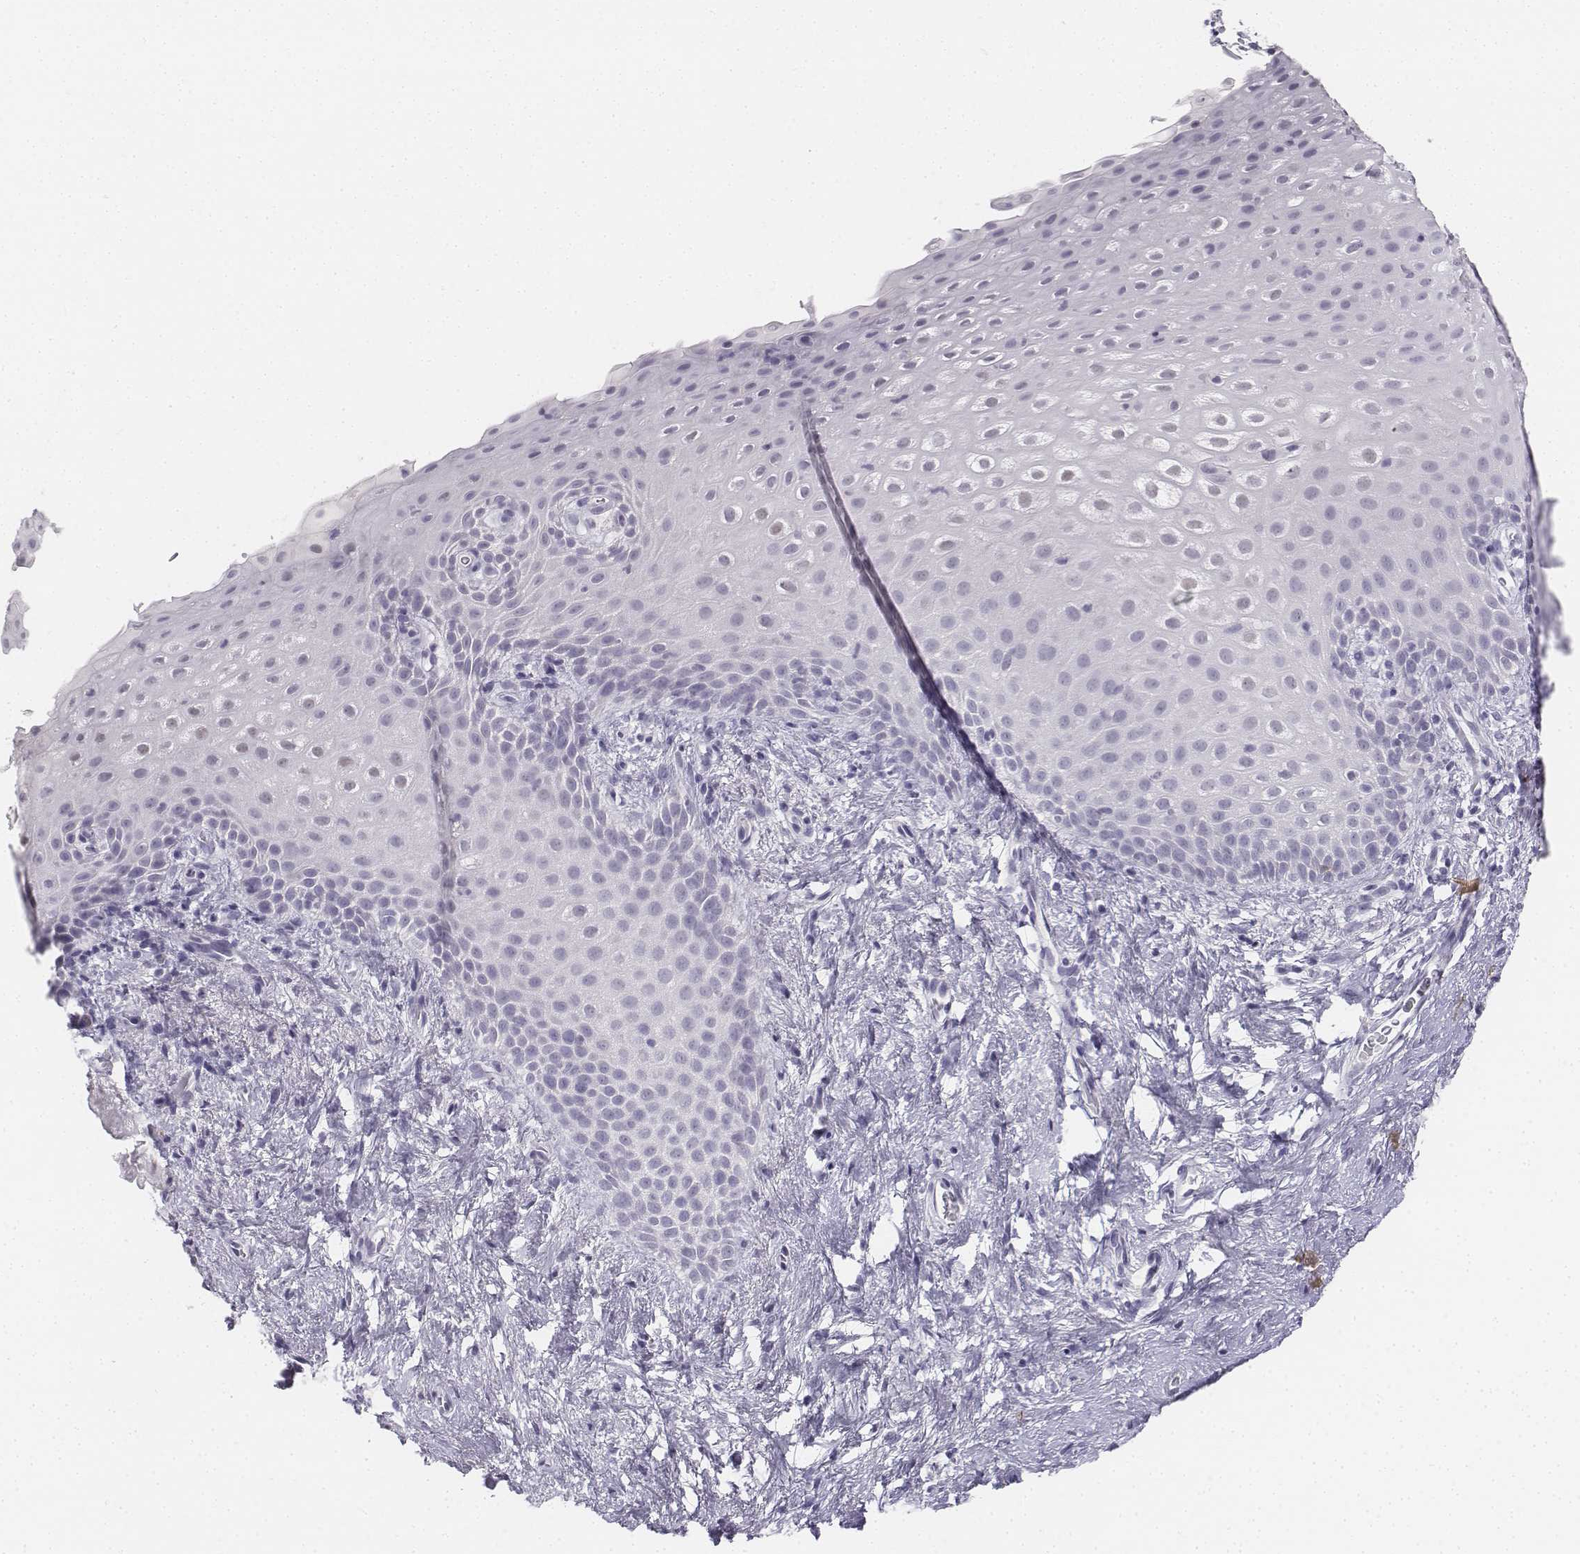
{"staining": {"intensity": "negative", "quantity": "none", "location": "none"}, "tissue": "skin", "cell_type": "Epidermal cells", "image_type": "normal", "snomed": [{"axis": "morphology", "description": "Normal tissue, NOS"}, {"axis": "topography", "description": "Anal"}], "caption": "Immunohistochemical staining of benign skin displays no significant expression in epidermal cells. (DAB IHC, high magnification).", "gene": "UCN2", "patient": {"sex": "female", "age": 46}}